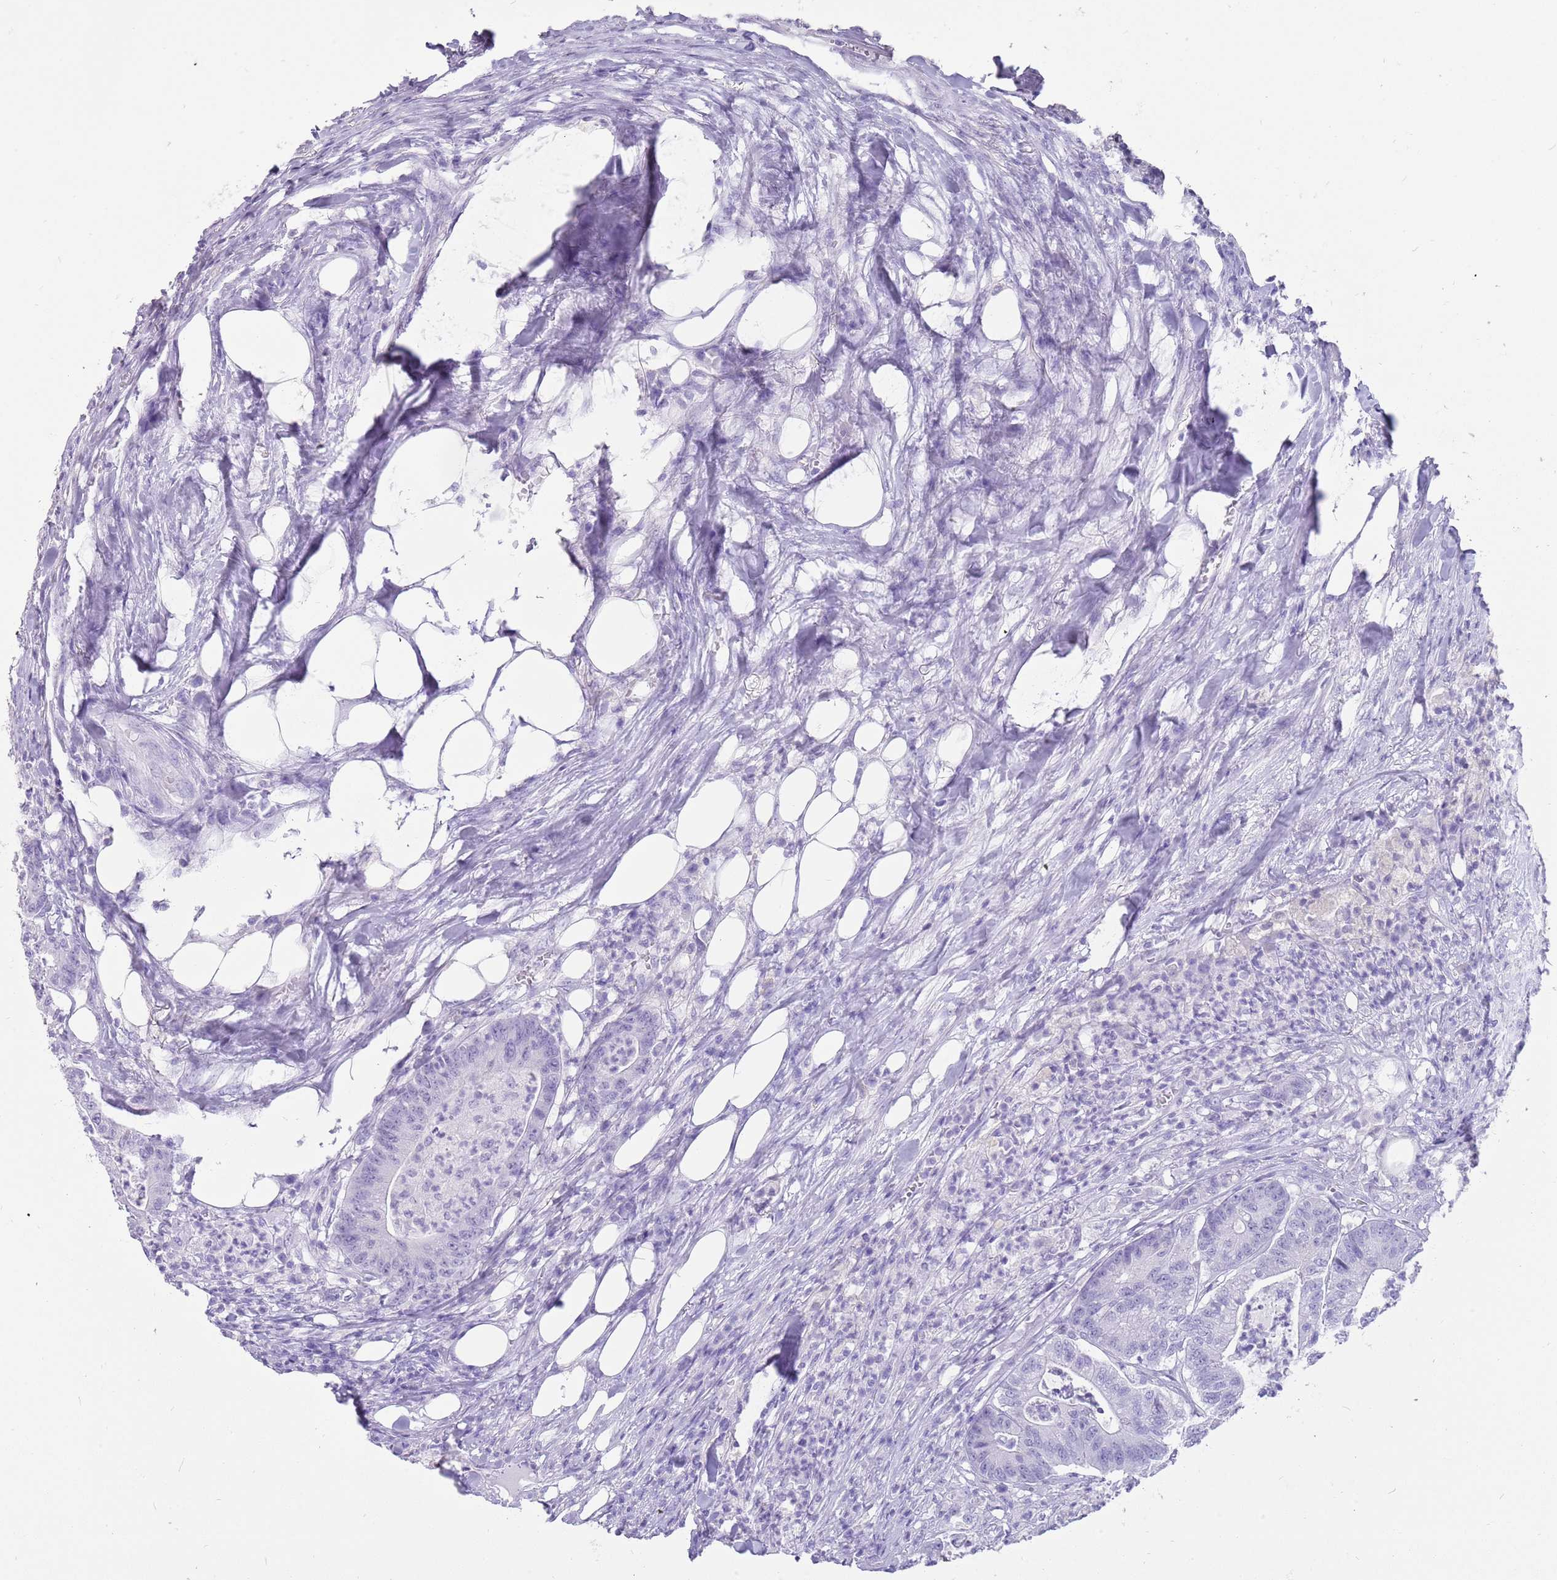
{"staining": {"intensity": "negative", "quantity": "none", "location": "none"}, "tissue": "colorectal cancer", "cell_type": "Tumor cells", "image_type": "cancer", "snomed": [{"axis": "morphology", "description": "Adenocarcinoma, NOS"}, {"axis": "topography", "description": "Colon"}], "caption": "DAB immunohistochemical staining of adenocarcinoma (colorectal) reveals no significant staining in tumor cells.", "gene": "NBPF3", "patient": {"sex": "female", "age": 84}}